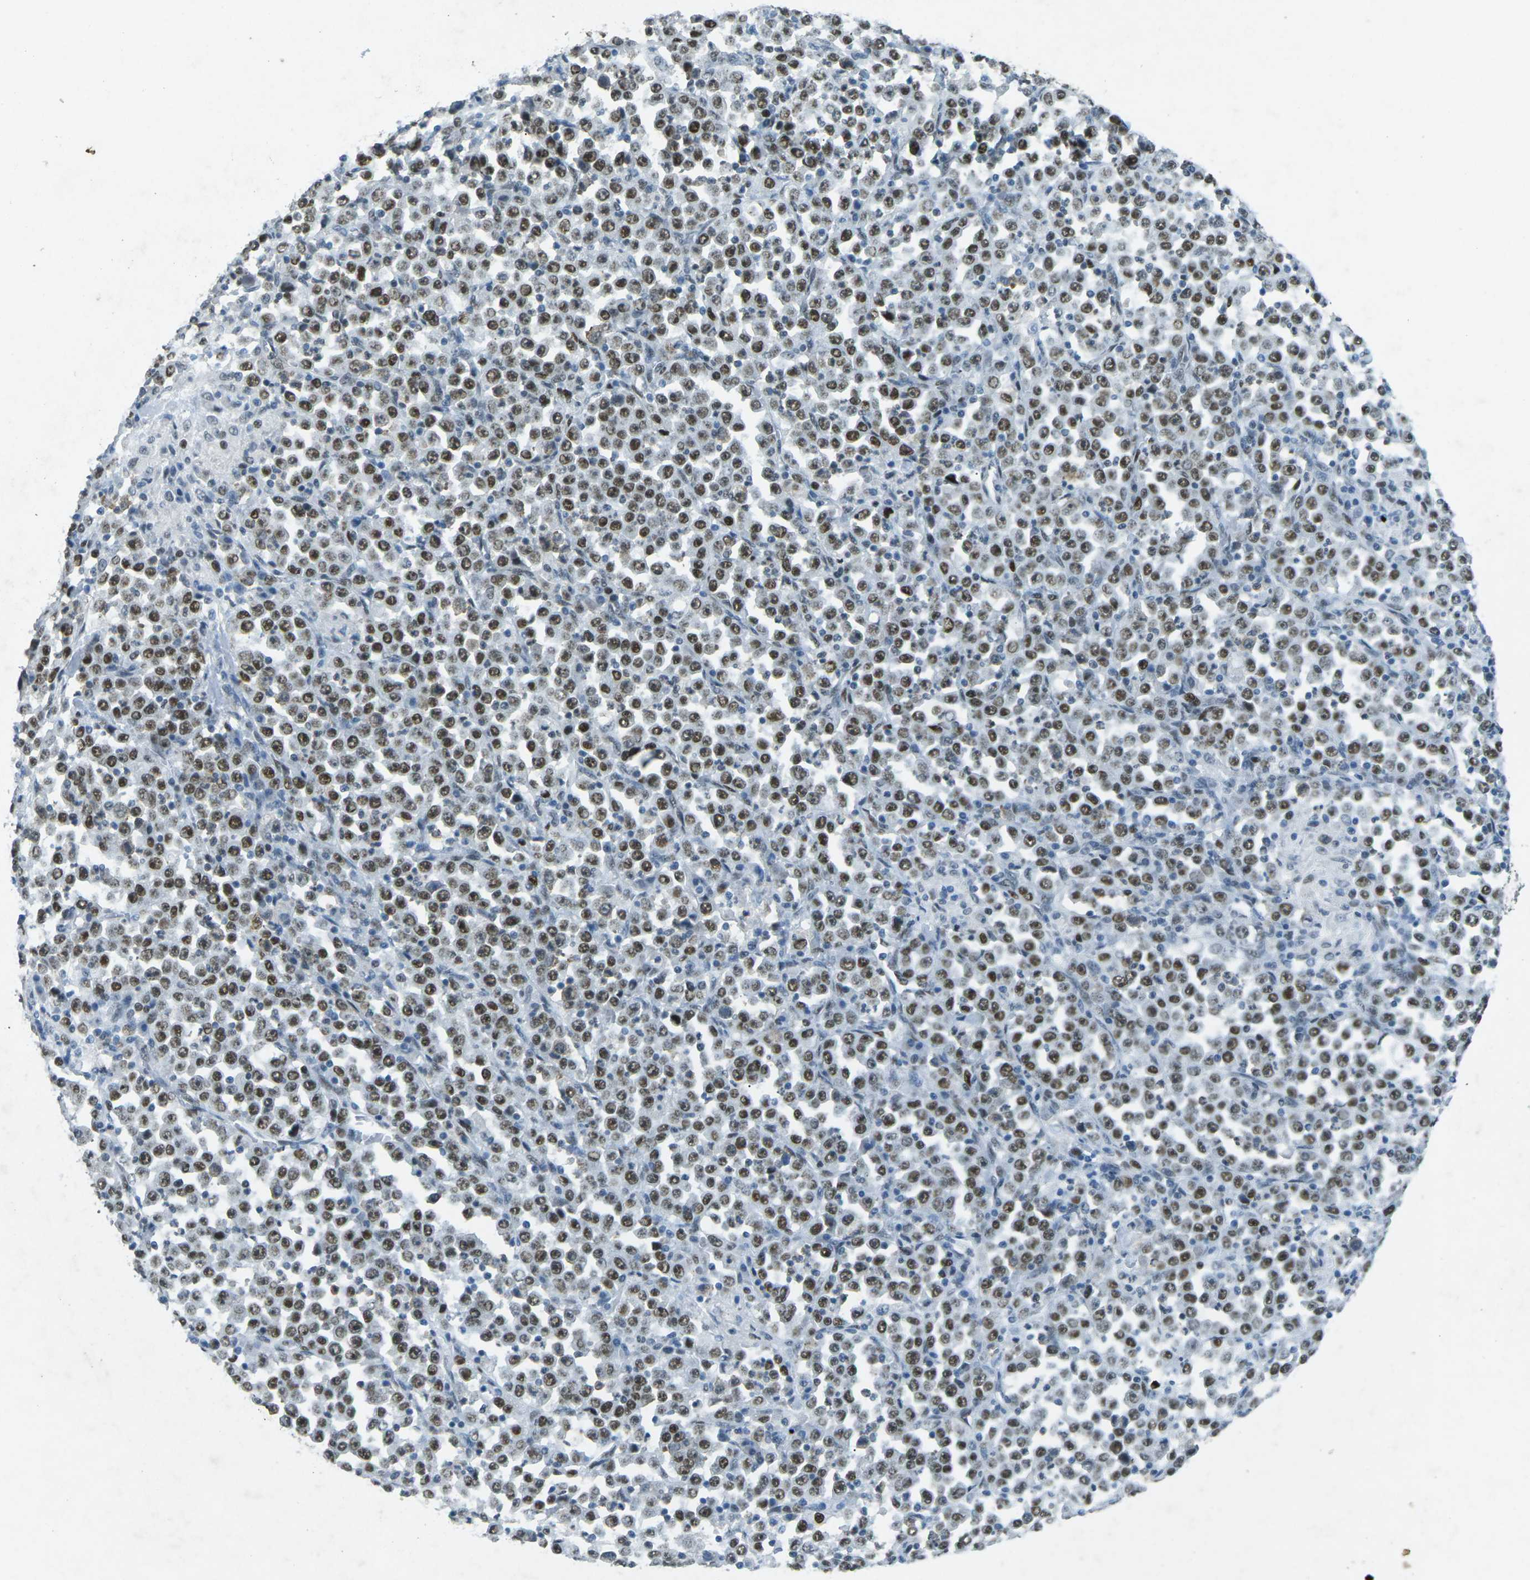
{"staining": {"intensity": "moderate", "quantity": ">75%", "location": "nuclear"}, "tissue": "stomach cancer", "cell_type": "Tumor cells", "image_type": "cancer", "snomed": [{"axis": "morphology", "description": "Normal tissue, NOS"}, {"axis": "morphology", "description": "Adenocarcinoma, NOS"}, {"axis": "topography", "description": "Stomach, upper"}, {"axis": "topography", "description": "Stomach"}], "caption": "Stomach adenocarcinoma stained for a protein exhibits moderate nuclear positivity in tumor cells.", "gene": "RB1", "patient": {"sex": "male", "age": 59}}